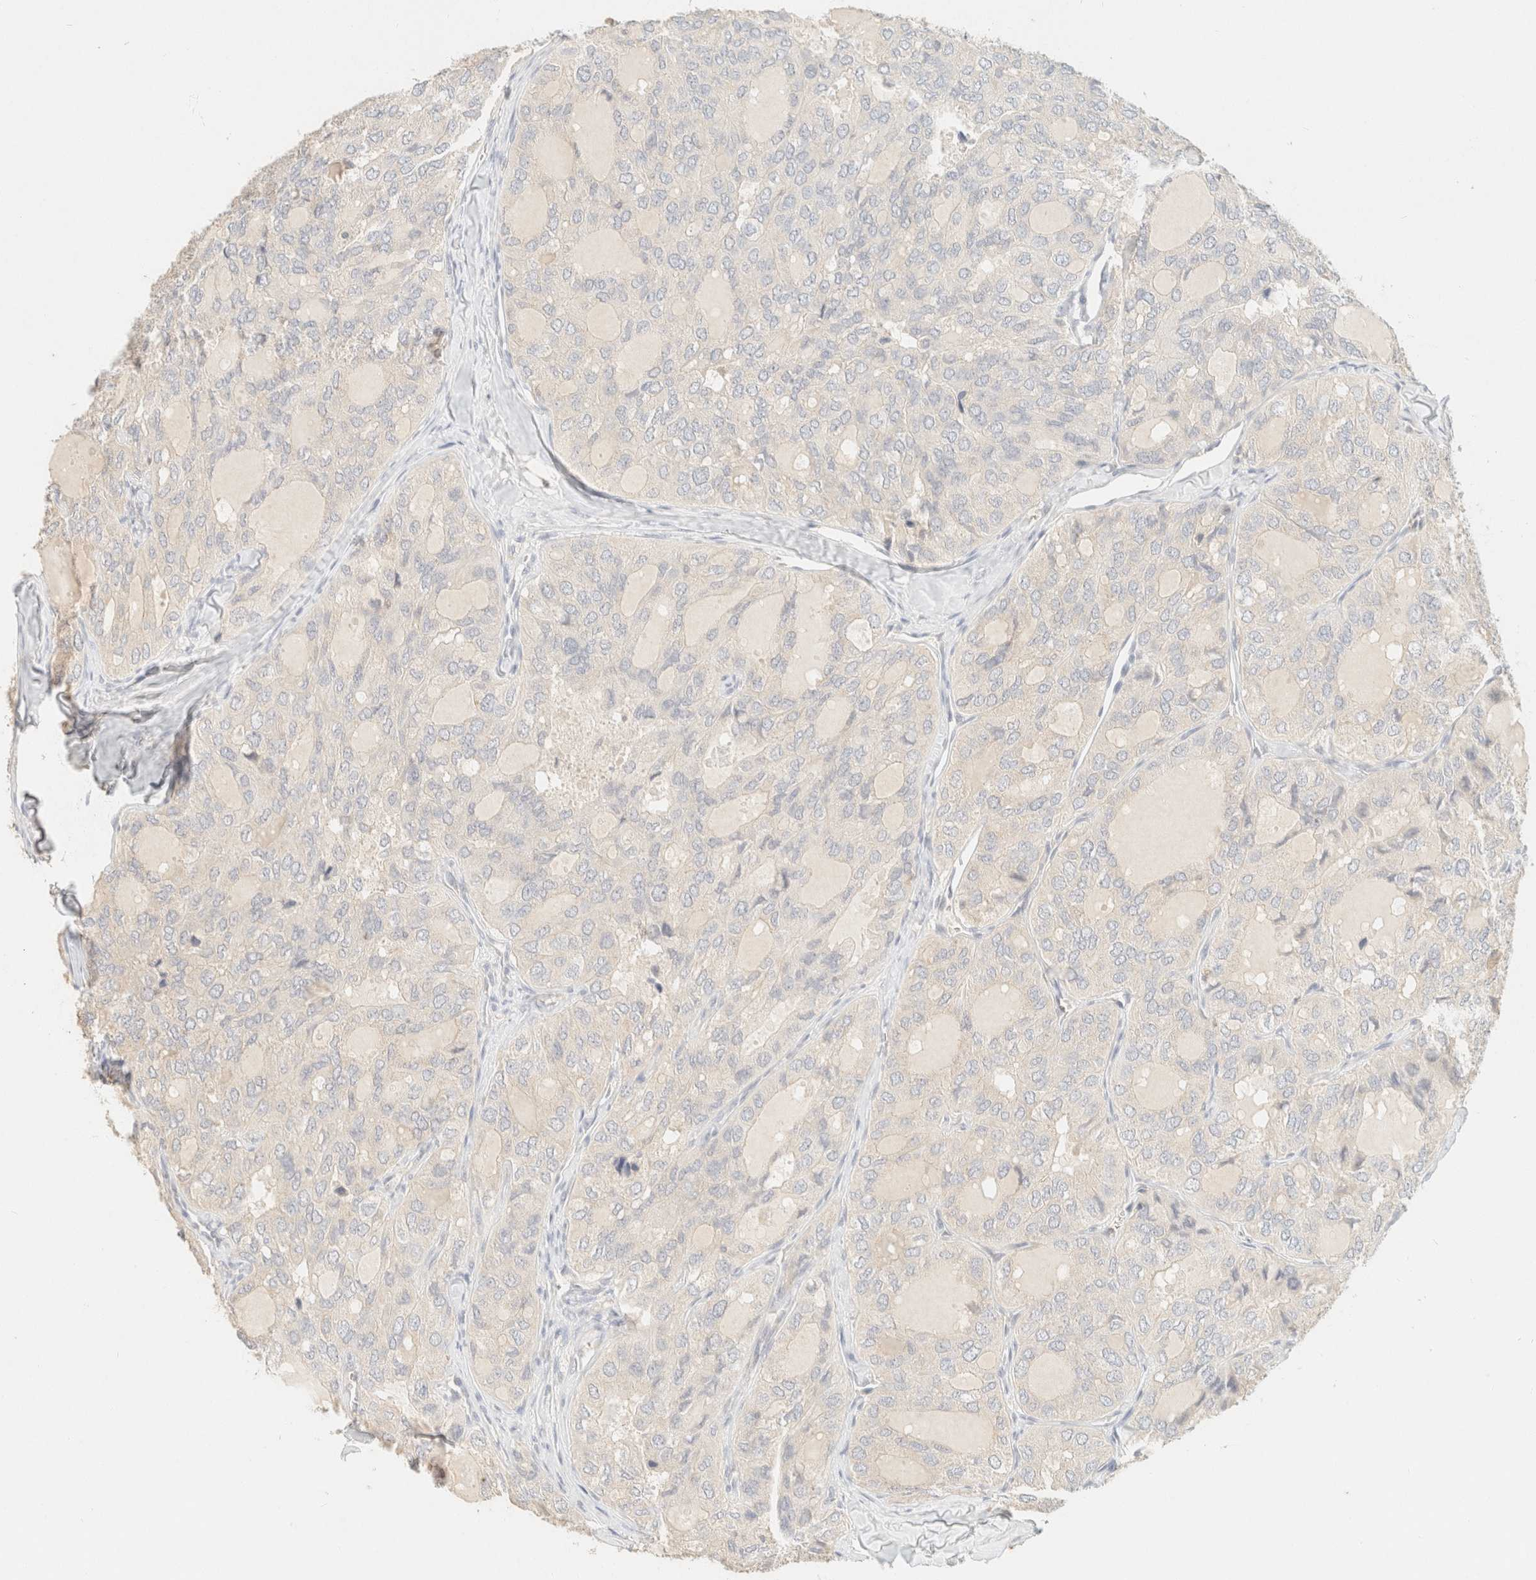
{"staining": {"intensity": "negative", "quantity": "none", "location": "none"}, "tissue": "thyroid cancer", "cell_type": "Tumor cells", "image_type": "cancer", "snomed": [{"axis": "morphology", "description": "Follicular adenoma carcinoma, NOS"}, {"axis": "topography", "description": "Thyroid gland"}], "caption": "Immunohistochemistry (IHC) micrograph of neoplastic tissue: thyroid cancer stained with DAB (3,3'-diaminobenzidine) shows no significant protein positivity in tumor cells.", "gene": "TIMD4", "patient": {"sex": "male", "age": 75}}